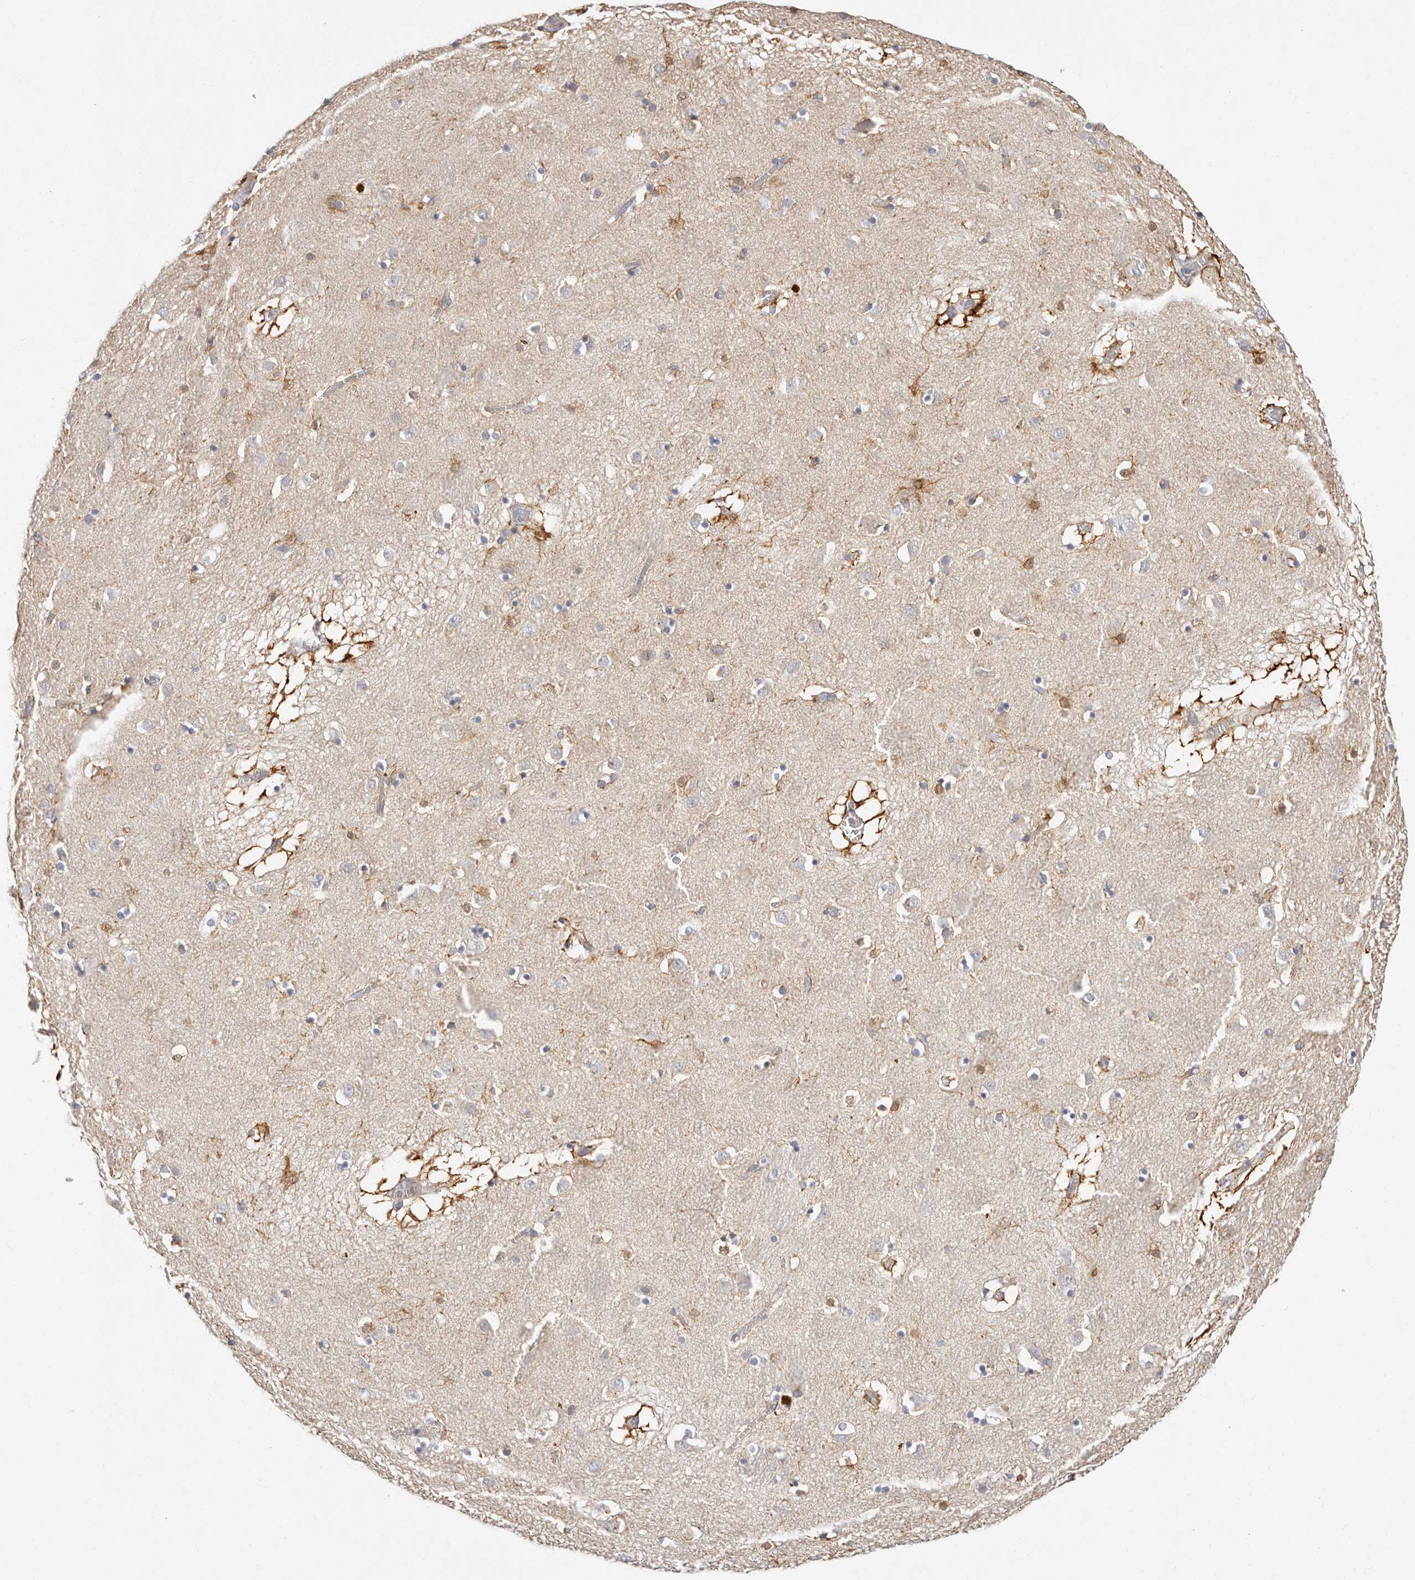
{"staining": {"intensity": "weak", "quantity": "<25%", "location": "cytoplasmic/membranous"}, "tissue": "caudate", "cell_type": "Glial cells", "image_type": "normal", "snomed": [{"axis": "morphology", "description": "Normal tissue, NOS"}, {"axis": "topography", "description": "Lateral ventricle wall"}], "caption": "A photomicrograph of human caudate is negative for staining in glial cells. The staining is performed using DAB brown chromogen with nuclei counter-stained in using hematoxylin.", "gene": "TMEM63B", "patient": {"sex": "male", "age": 70}}